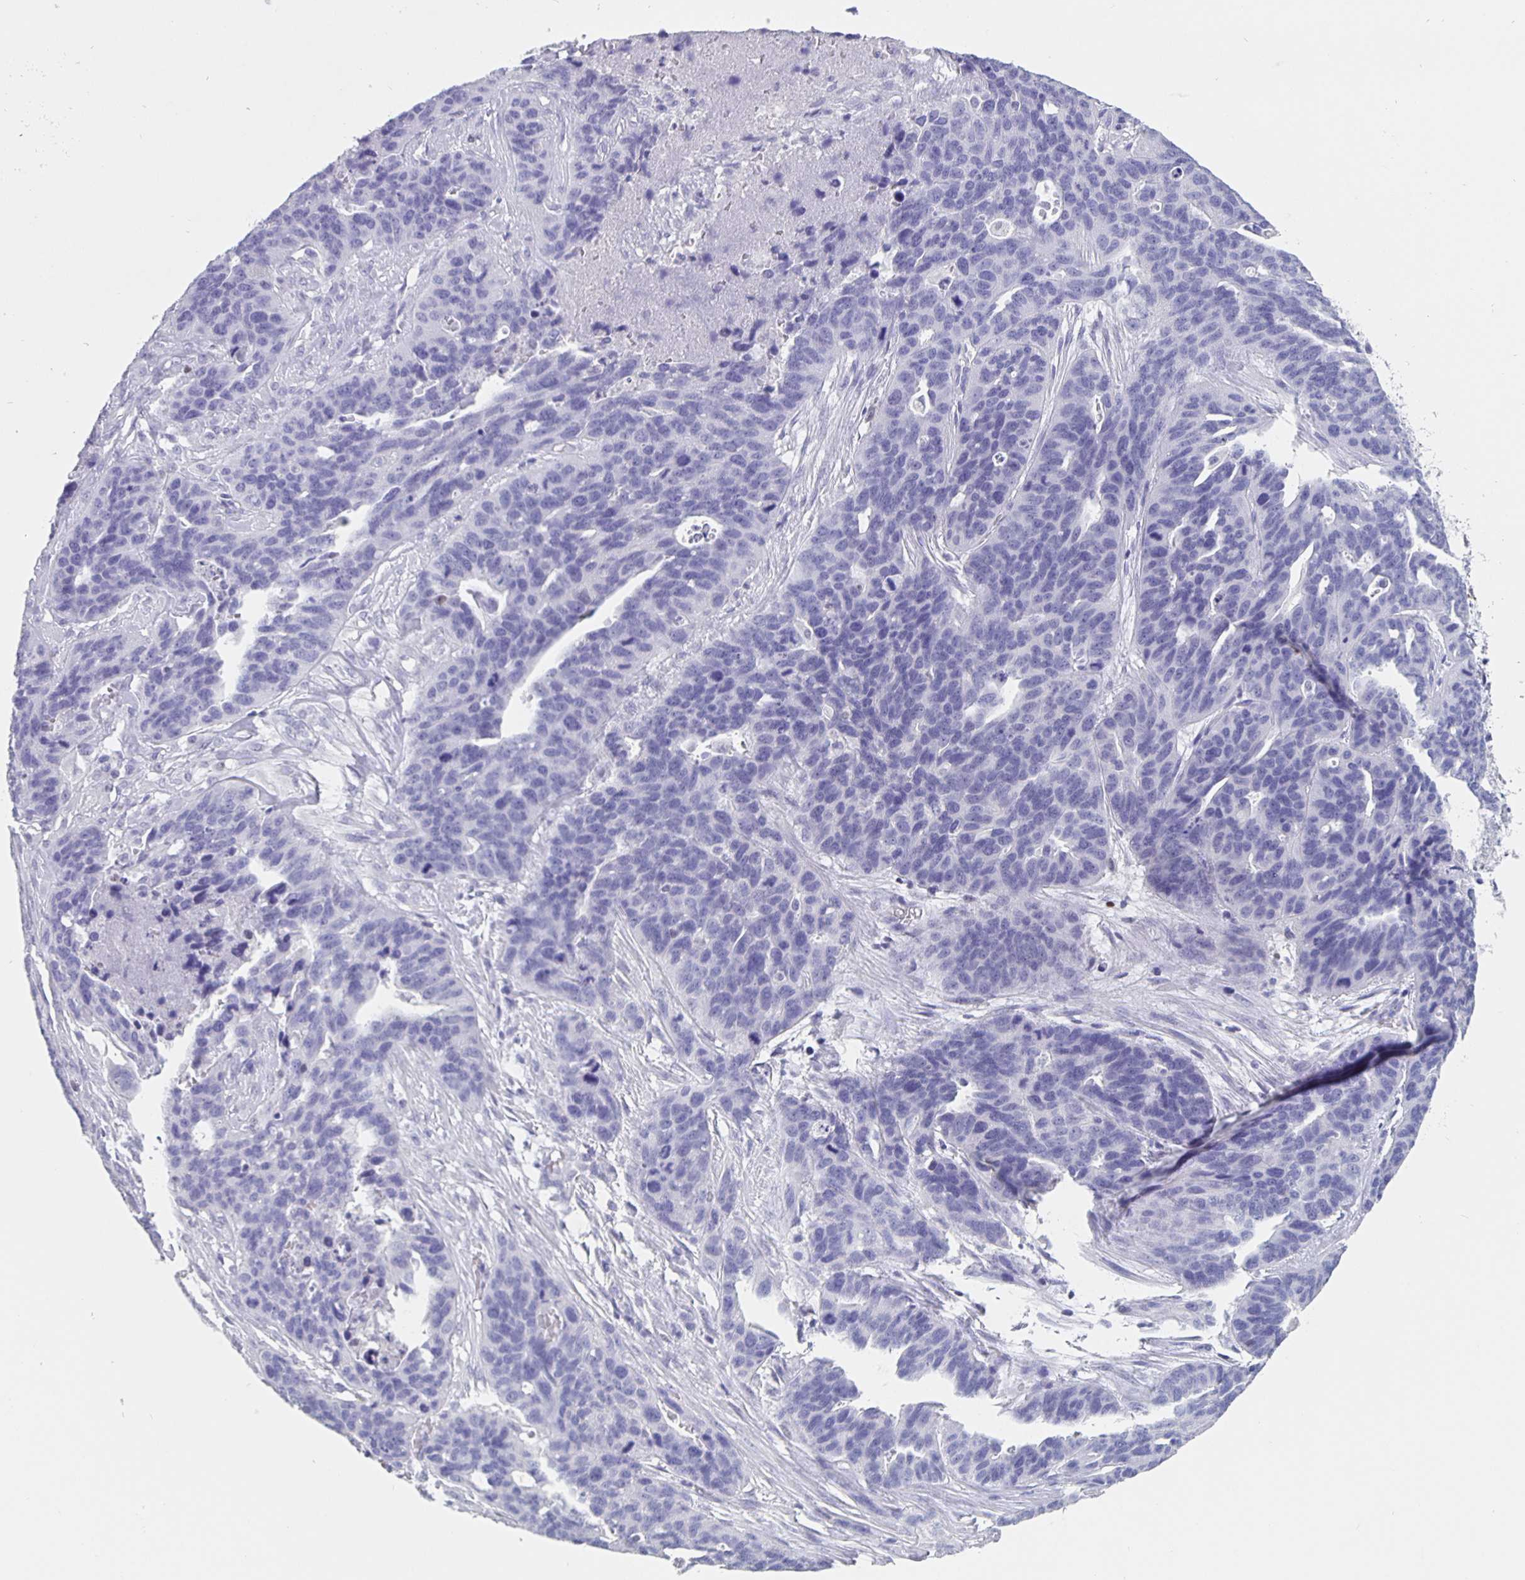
{"staining": {"intensity": "negative", "quantity": "none", "location": "none"}, "tissue": "ovarian cancer", "cell_type": "Tumor cells", "image_type": "cancer", "snomed": [{"axis": "morphology", "description": "Cystadenocarcinoma, serous, NOS"}, {"axis": "topography", "description": "Ovary"}], "caption": "A micrograph of ovarian serous cystadenocarcinoma stained for a protein exhibits no brown staining in tumor cells.", "gene": "SATB2", "patient": {"sex": "female", "age": 64}}